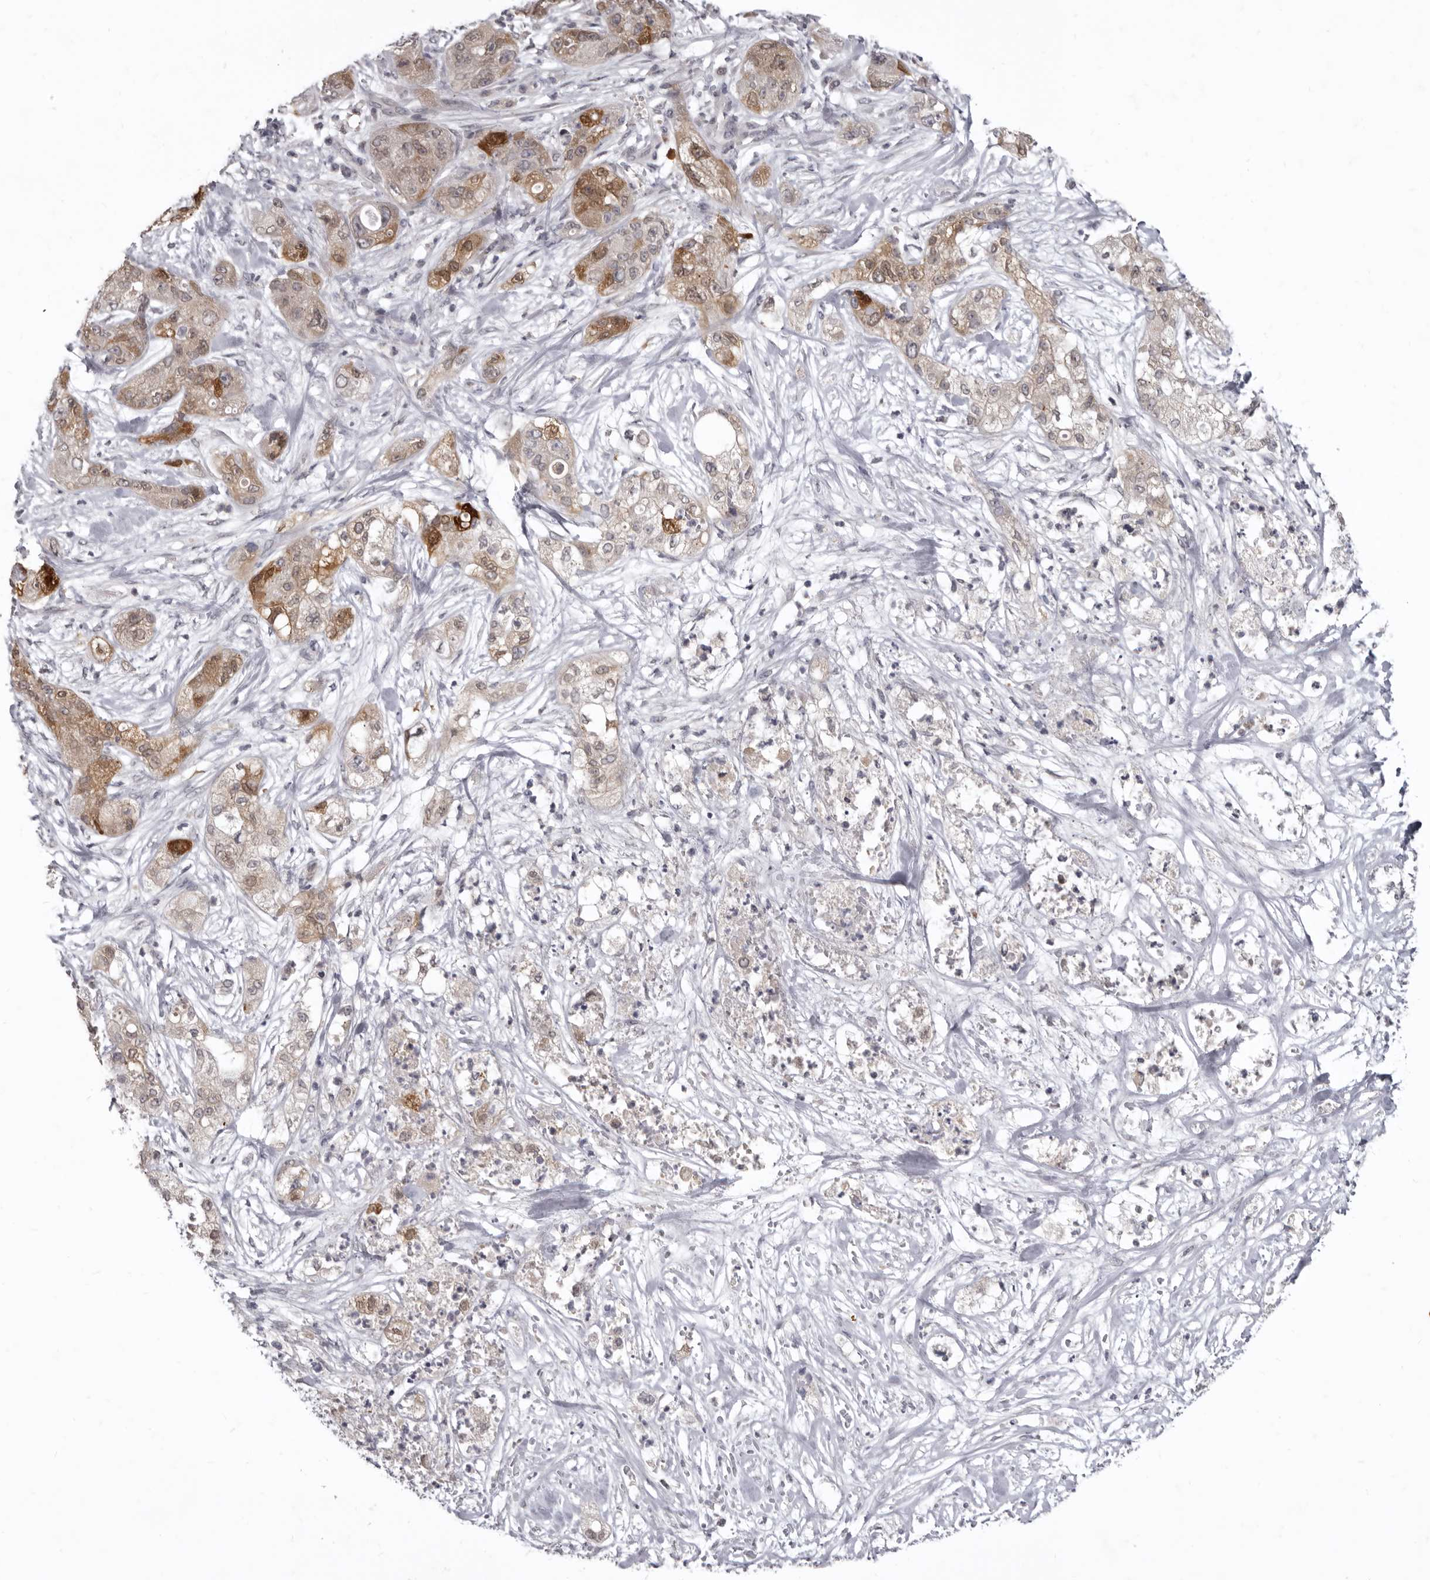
{"staining": {"intensity": "moderate", "quantity": "<25%", "location": "cytoplasmic/membranous"}, "tissue": "pancreatic cancer", "cell_type": "Tumor cells", "image_type": "cancer", "snomed": [{"axis": "morphology", "description": "Adenocarcinoma, NOS"}, {"axis": "topography", "description": "Pancreas"}], "caption": "High-magnification brightfield microscopy of pancreatic cancer (adenocarcinoma) stained with DAB (brown) and counterstained with hematoxylin (blue). tumor cells exhibit moderate cytoplasmic/membranous positivity is appreciated in approximately<25% of cells.", "gene": "SULT1E1", "patient": {"sex": "female", "age": 78}}